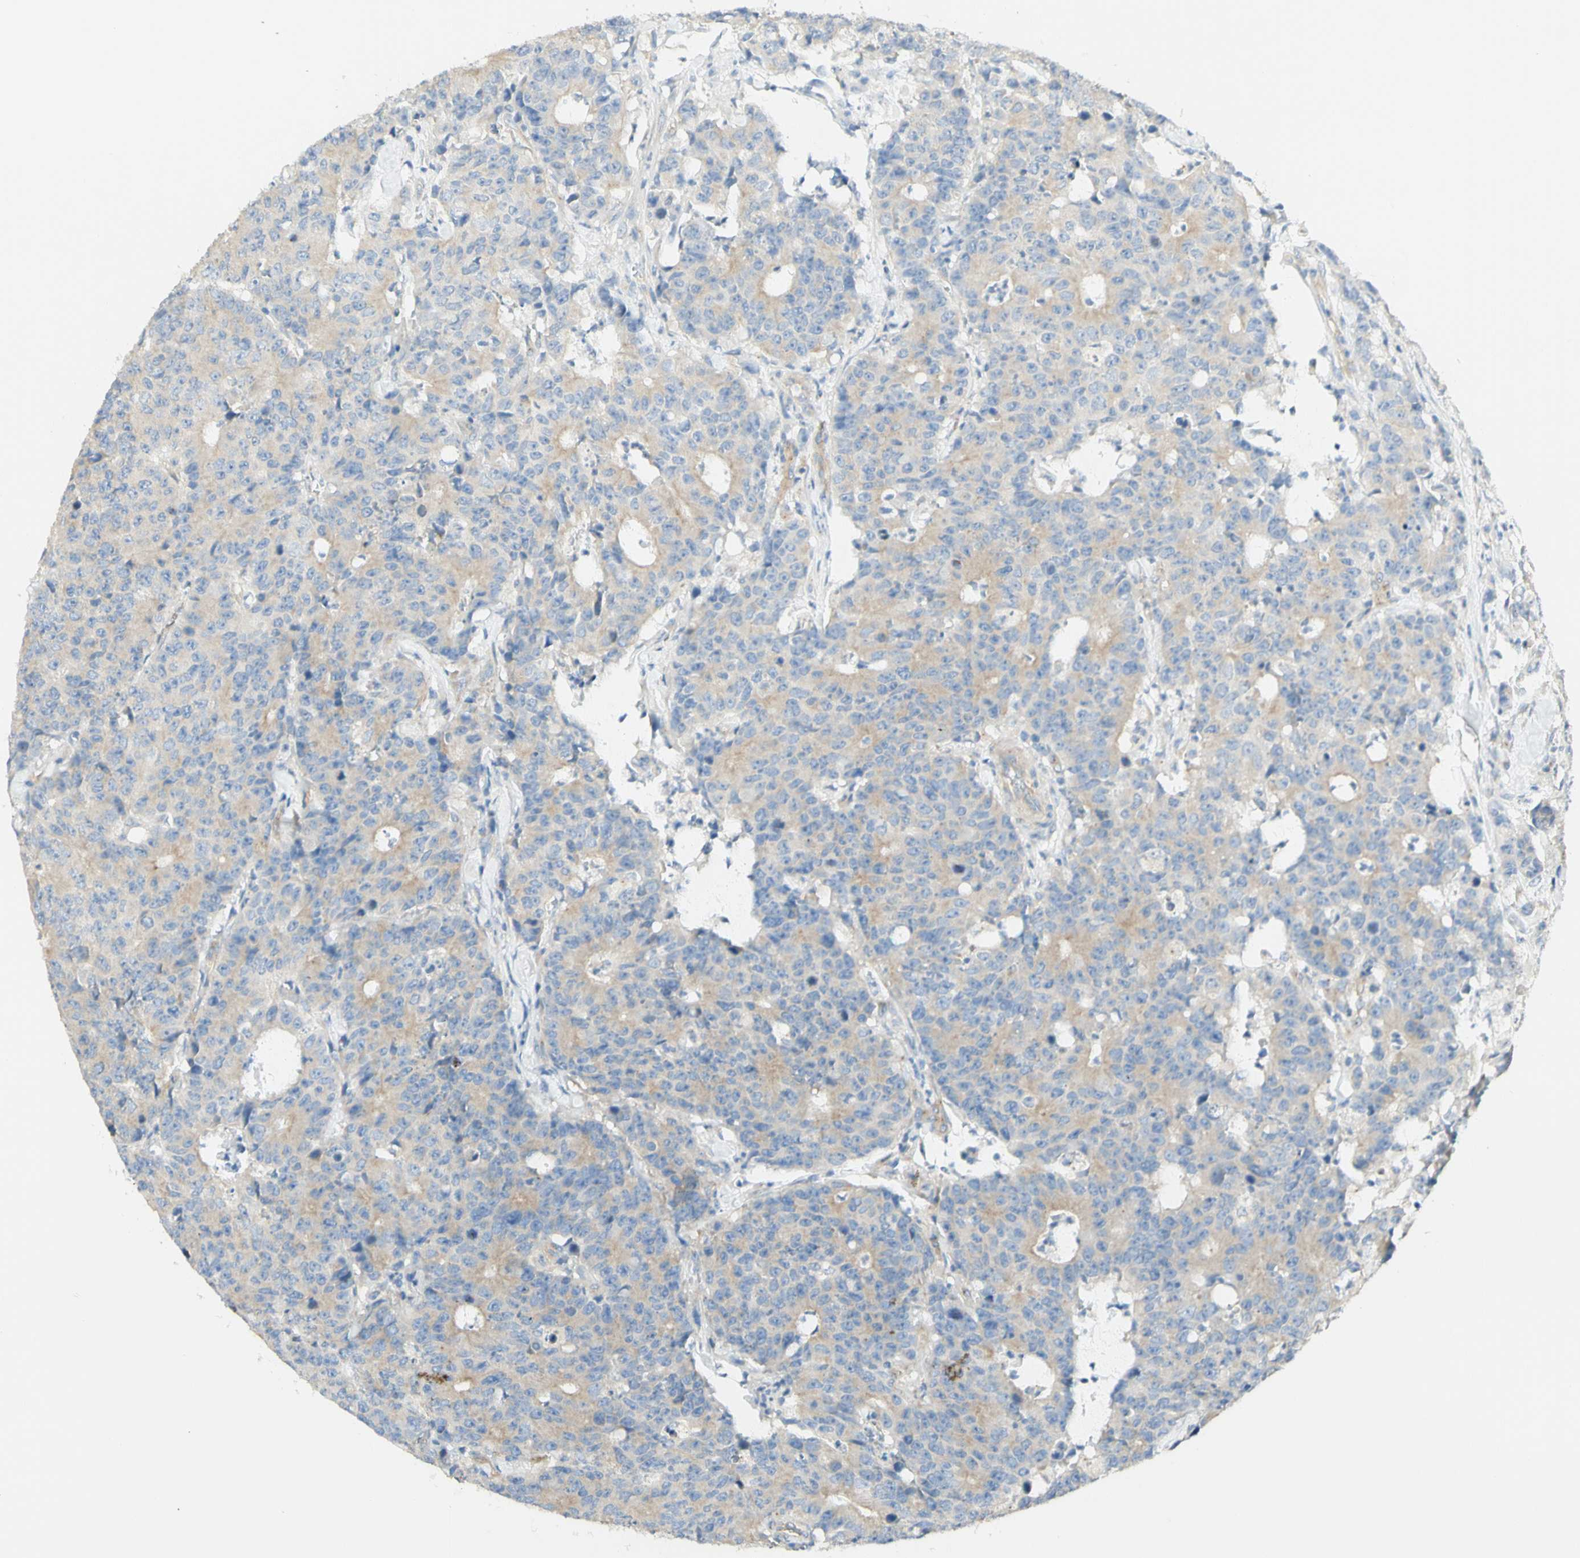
{"staining": {"intensity": "weak", "quantity": "<25%", "location": "cytoplasmic/membranous"}, "tissue": "colorectal cancer", "cell_type": "Tumor cells", "image_type": "cancer", "snomed": [{"axis": "morphology", "description": "Adenocarcinoma, NOS"}, {"axis": "topography", "description": "Colon"}], "caption": "The histopathology image shows no significant expression in tumor cells of colorectal cancer (adenocarcinoma). The staining was performed using DAB to visualize the protein expression in brown, while the nuclei were stained in blue with hematoxylin (Magnification: 20x).", "gene": "DYNC1H1", "patient": {"sex": "female", "age": 86}}